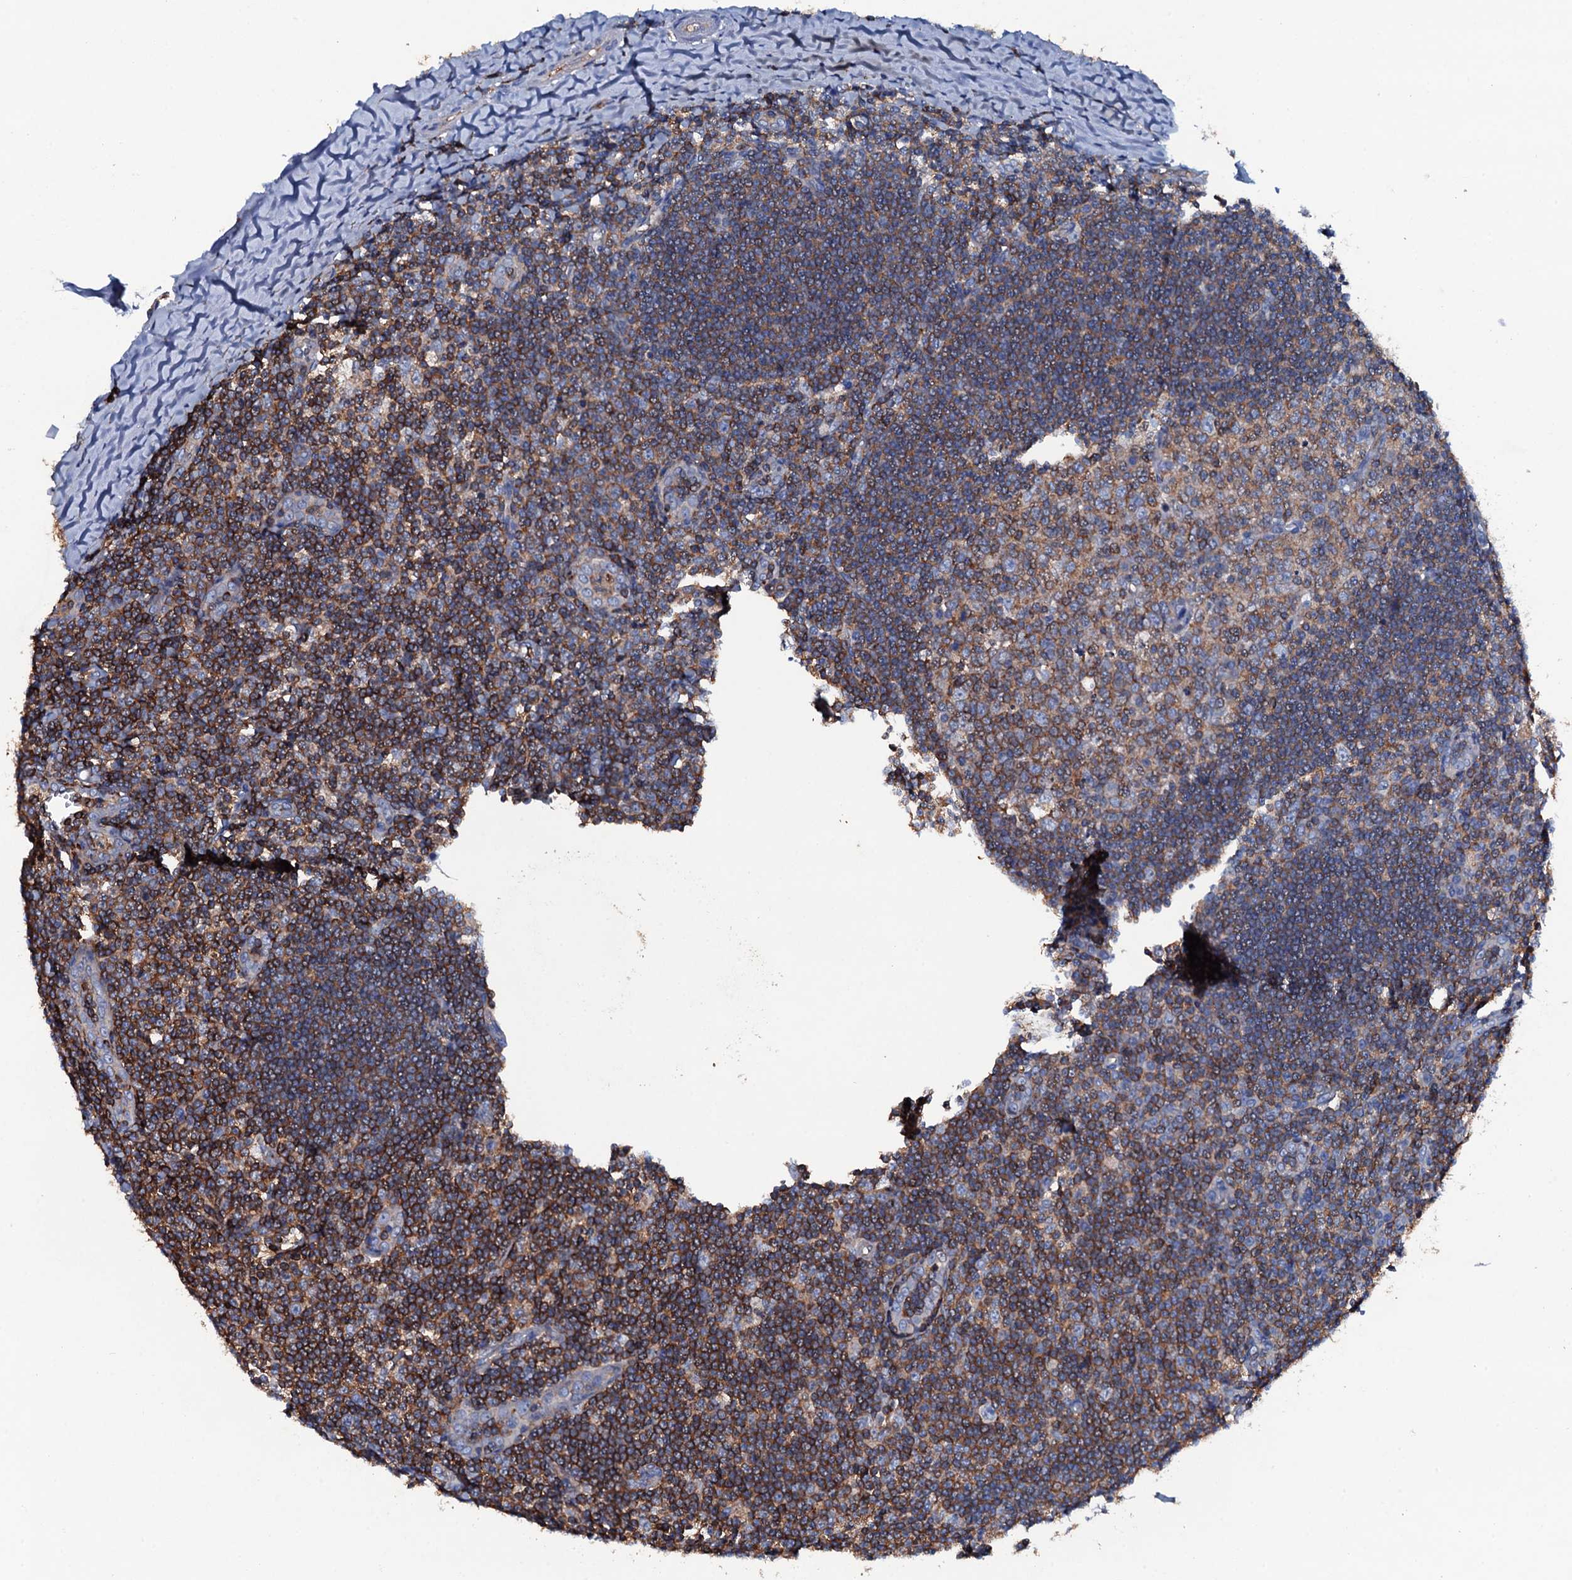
{"staining": {"intensity": "strong", "quantity": "25%-75%", "location": "cytoplasmic/membranous"}, "tissue": "tonsil", "cell_type": "Germinal center cells", "image_type": "normal", "snomed": [{"axis": "morphology", "description": "Normal tissue, NOS"}, {"axis": "topography", "description": "Tonsil"}], "caption": "Germinal center cells display strong cytoplasmic/membranous staining in about 25%-75% of cells in normal tonsil.", "gene": "MS4A4E", "patient": {"sex": "male", "age": 27}}